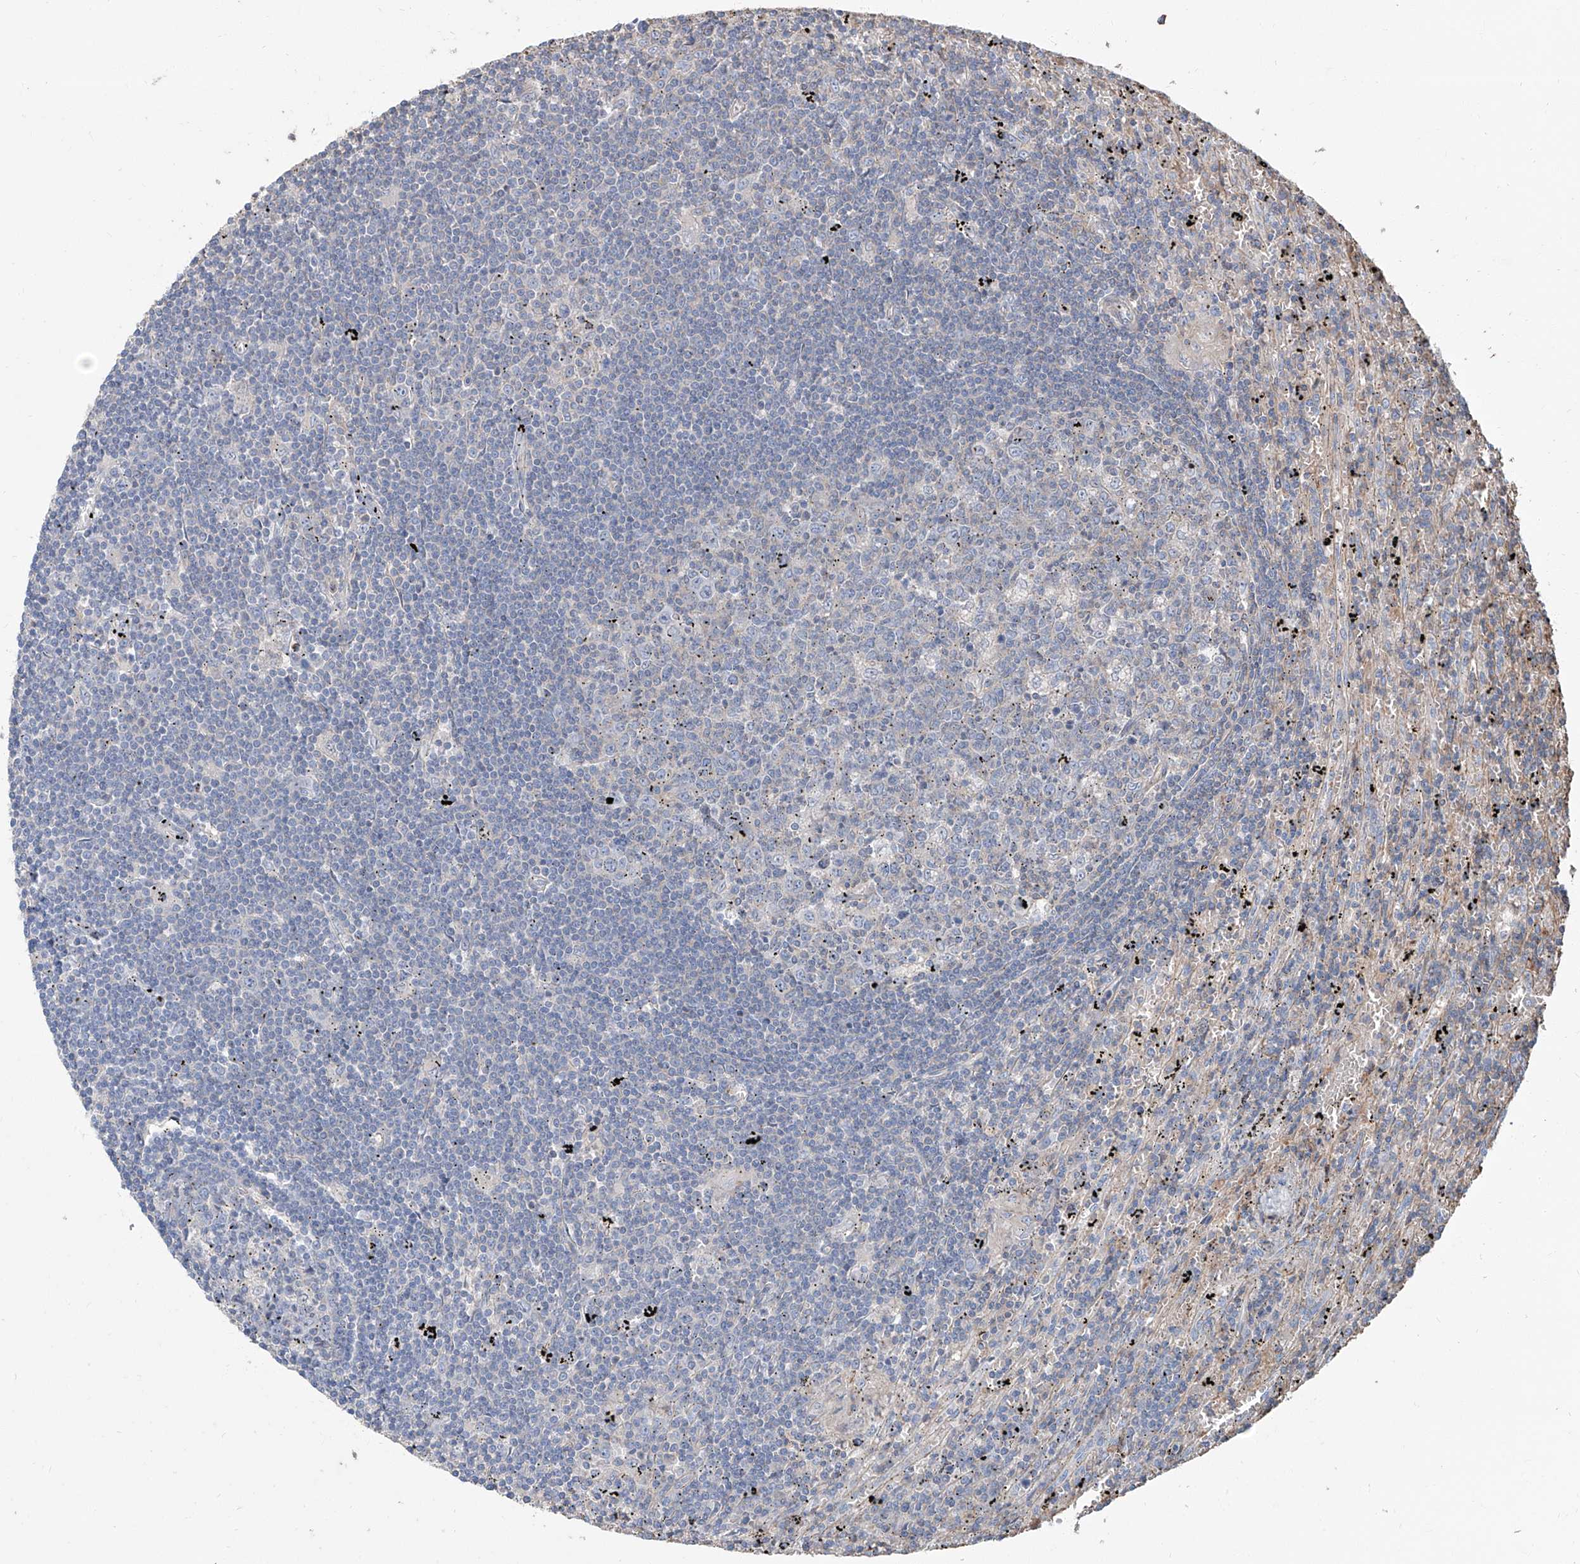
{"staining": {"intensity": "negative", "quantity": "none", "location": "none"}, "tissue": "lymphoma", "cell_type": "Tumor cells", "image_type": "cancer", "snomed": [{"axis": "morphology", "description": "Malignant lymphoma, non-Hodgkin's type, Low grade"}, {"axis": "topography", "description": "Spleen"}], "caption": "Photomicrograph shows no significant protein expression in tumor cells of lymphoma.", "gene": "PIEZO2", "patient": {"sex": "male", "age": 76}}